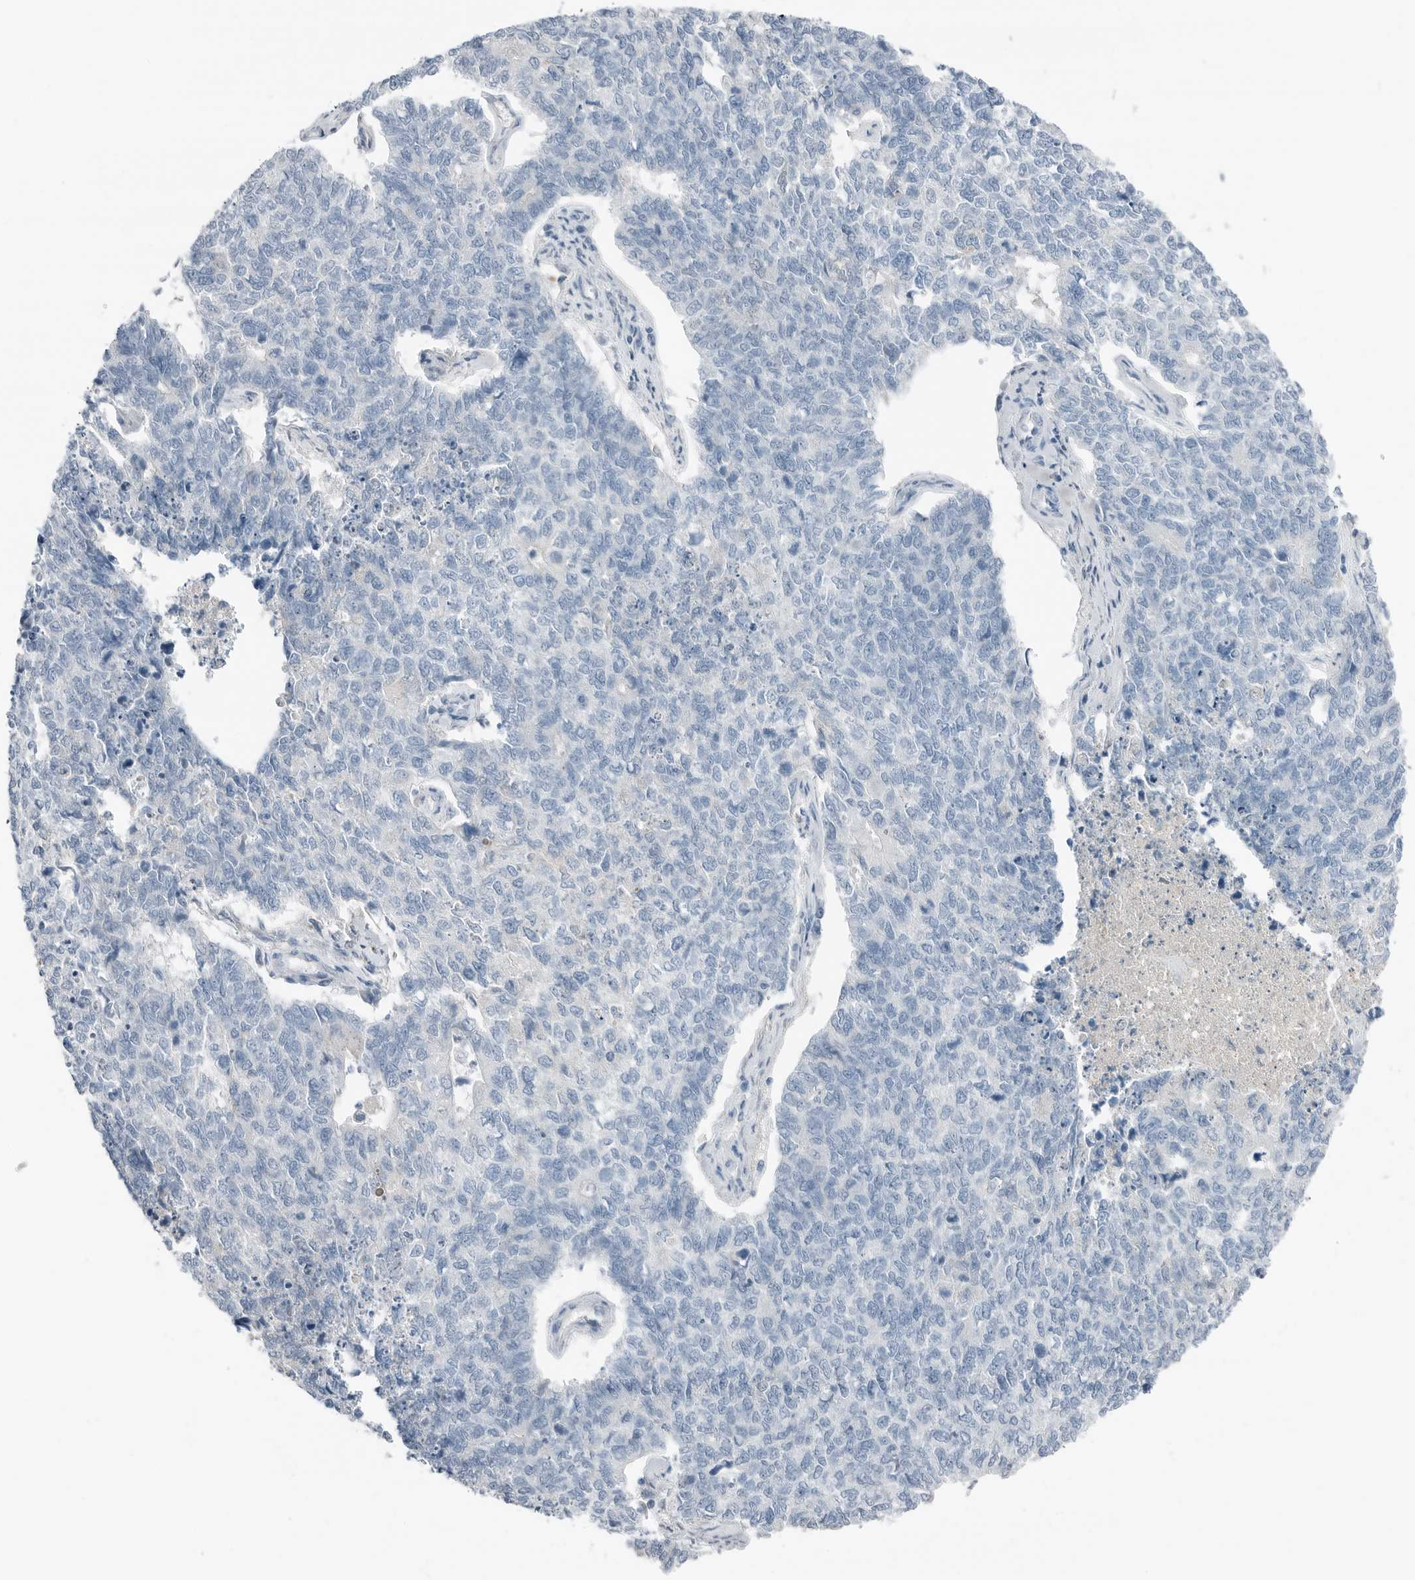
{"staining": {"intensity": "negative", "quantity": "none", "location": "none"}, "tissue": "cervical cancer", "cell_type": "Tumor cells", "image_type": "cancer", "snomed": [{"axis": "morphology", "description": "Squamous cell carcinoma, NOS"}, {"axis": "topography", "description": "Cervix"}], "caption": "This is an immunohistochemistry (IHC) photomicrograph of human cervical cancer. There is no positivity in tumor cells.", "gene": "SERPINB7", "patient": {"sex": "female", "age": 63}}